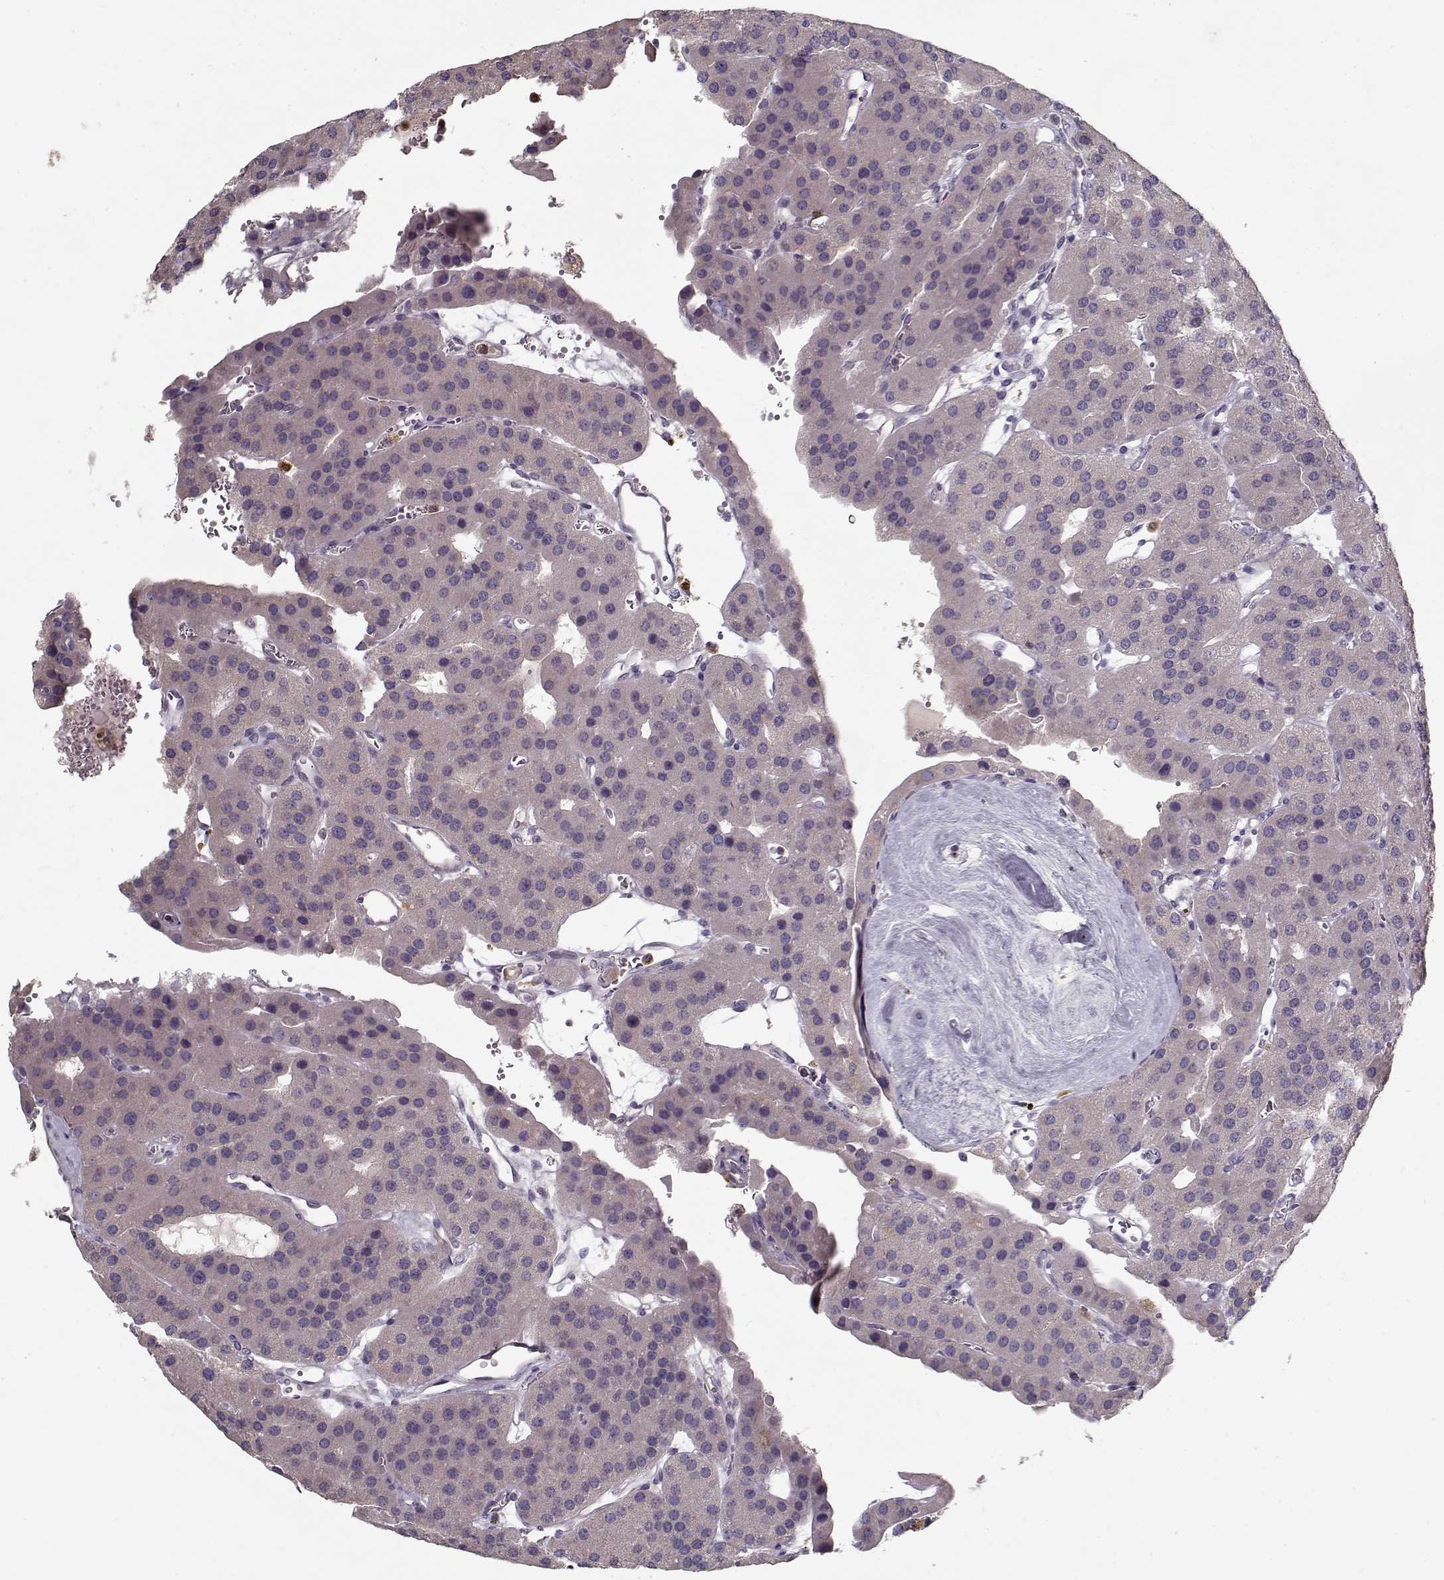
{"staining": {"intensity": "negative", "quantity": "none", "location": "none"}, "tissue": "parathyroid gland", "cell_type": "Glandular cells", "image_type": "normal", "snomed": [{"axis": "morphology", "description": "Normal tissue, NOS"}, {"axis": "morphology", "description": "Adenoma, NOS"}, {"axis": "topography", "description": "Parathyroid gland"}], "caption": "Protein analysis of normal parathyroid gland demonstrates no significant staining in glandular cells. (Brightfield microscopy of DAB immunohistochemistry (IHC) at high magnification).", "gene": "UNC13D", "patient": {"sex": "female", "age": 86}}